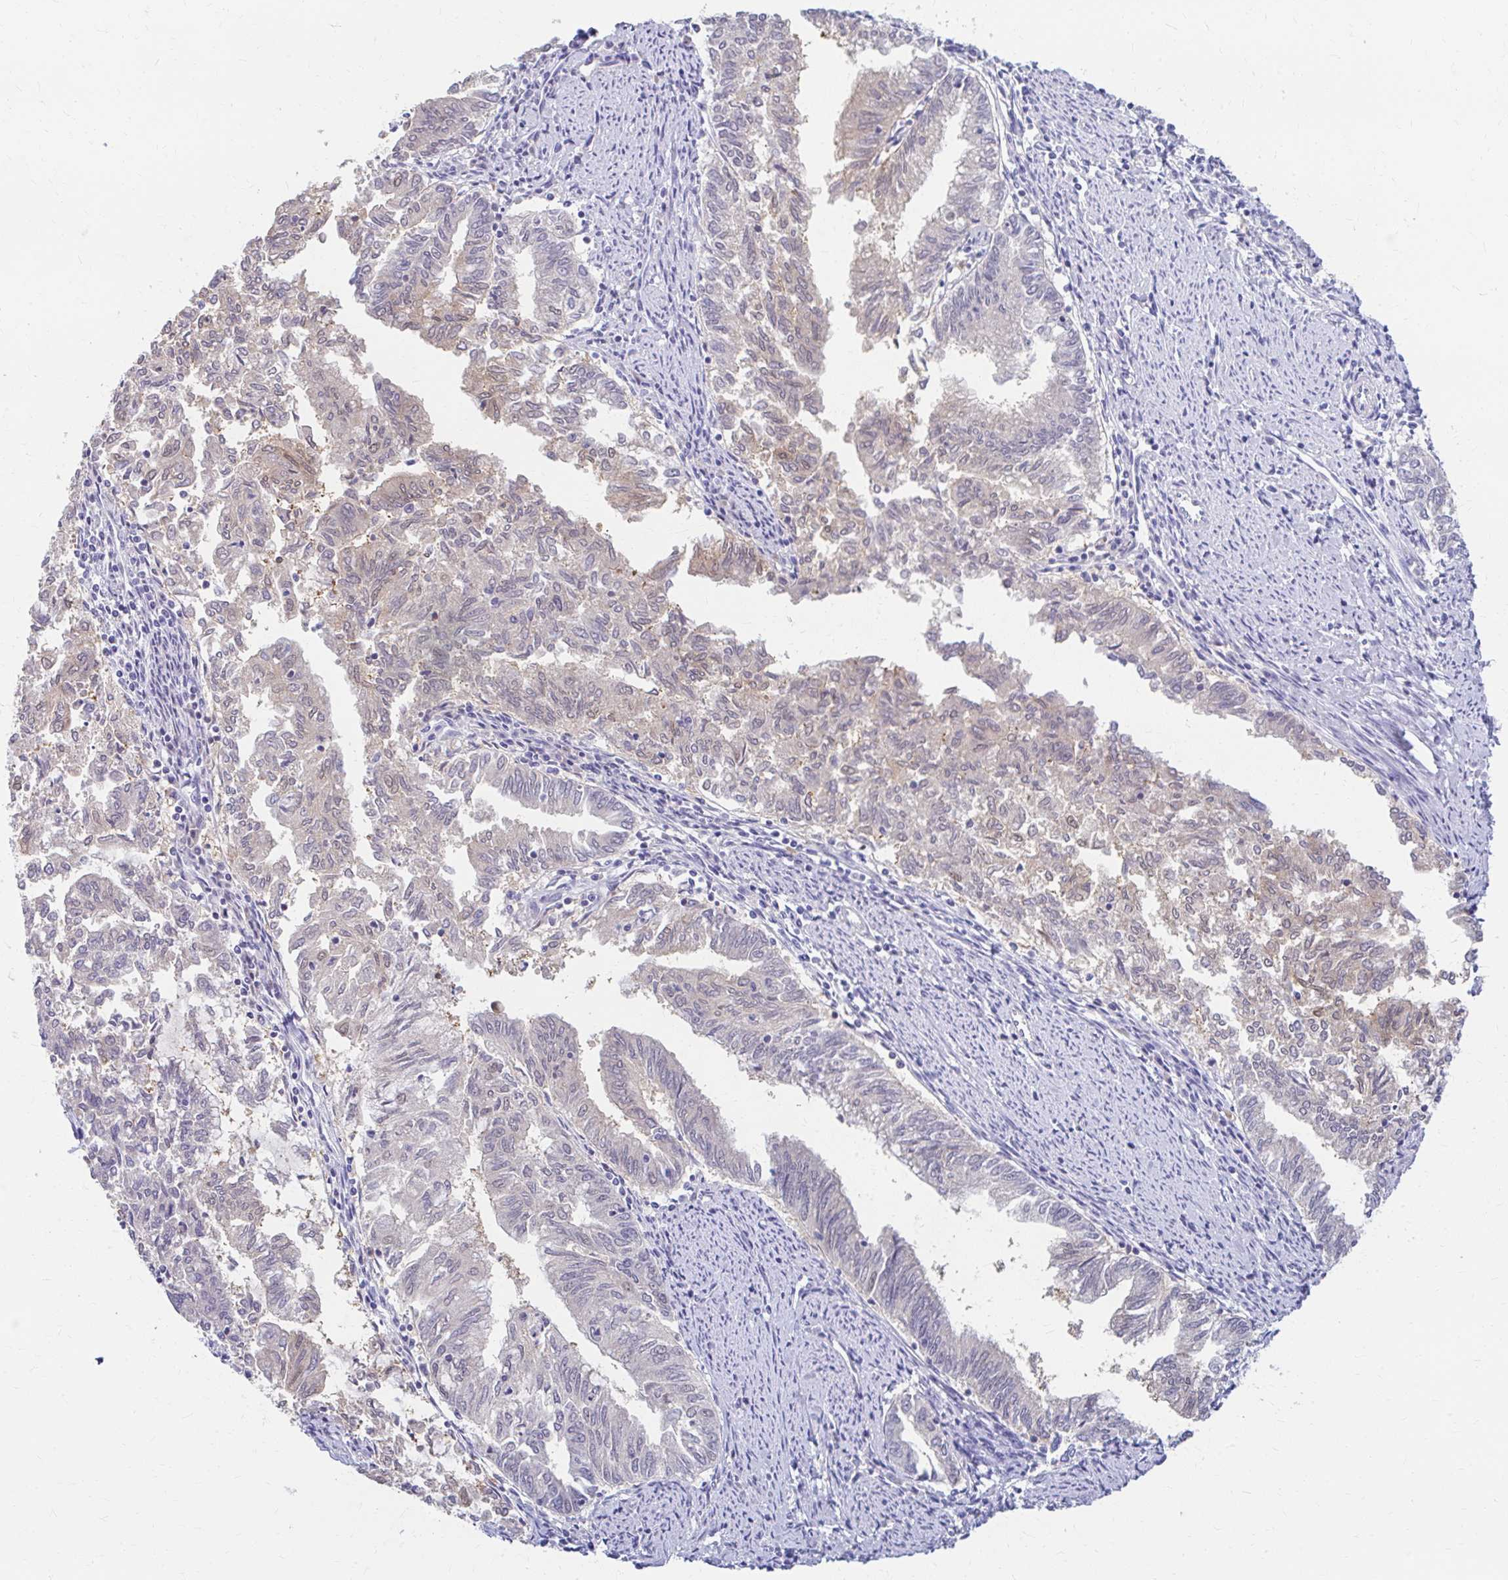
{"staining": {"intensity": "negative", "quantity": "none", "location": "none"}, "tissue": "endometrial cancer", "cell_type": "Tumor cells", "image_type": "cancer", "snomed": [{"axis": "morphology", "description": "Adenocarcinoma, NOS"}, {"axis": "topography", "description": "Endometrium"}], "caption": "Photomicrograph shows no significant protein expression in tumor cells of endometrial cancer (adenocarcinoma).", "gene": "RGS16", "patient": {"sex": "female", "age": 79}}